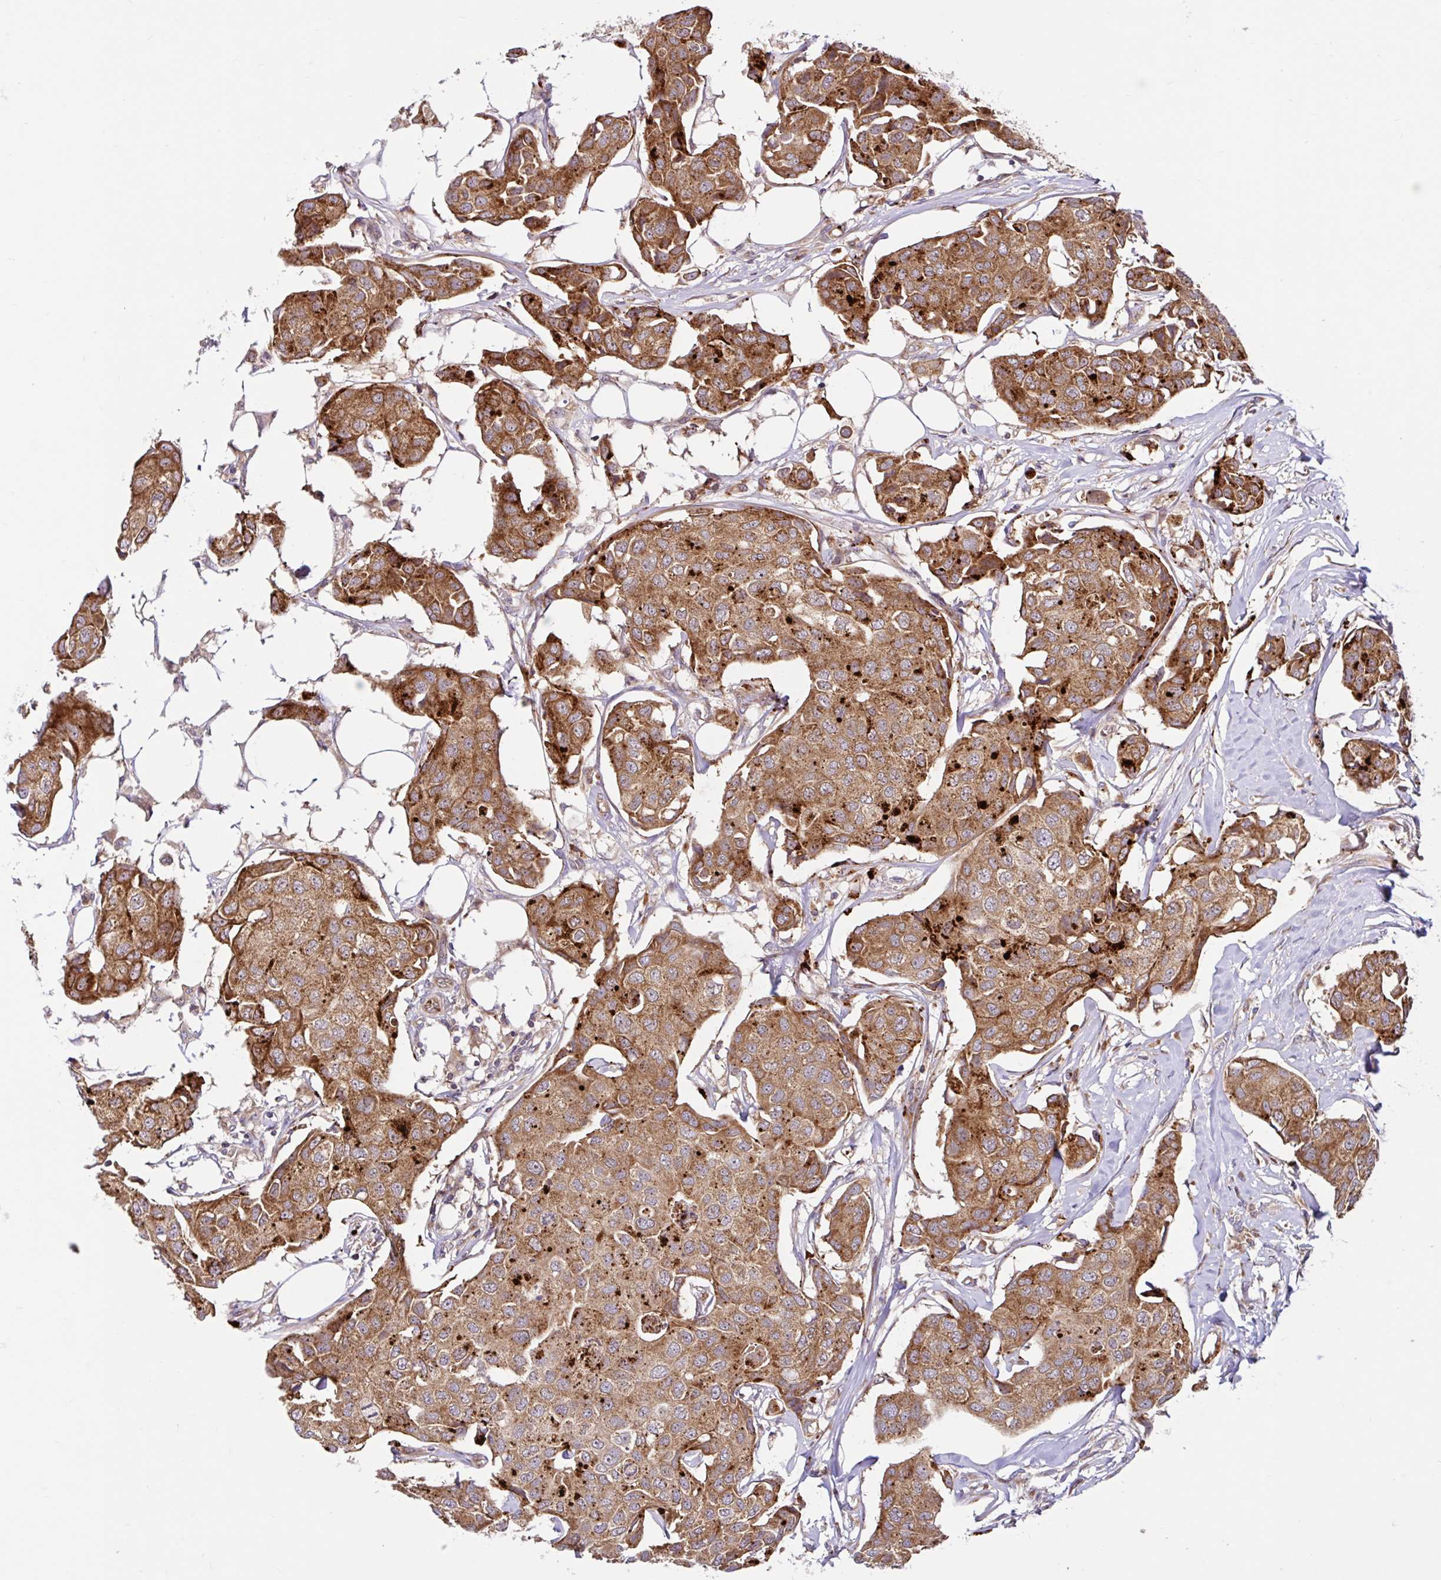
{"staining": {"intensity": "moderate", "quantity": ">75%", "location": "cytoplasmic/membranous"}, "tissue": "breast cancer", "cell_type": "Tumor cells", "image_type": "cancer", "snomed": [{"axis": "morphology", "description": "Duct carcinoma"}, {"axis": "topography", "description": "Breast"}, {"axis": "topography", "description": "Lymph node"}], "caption": "An IHC histopathology image of neoplastic tissue is shown. Protein staining in brown labels moderate cytoplasmic/membranous positivity in breast cancer (invasive ductal carcinoma) within tumor cells.", "gene": "NTPCR", "patient": {"sex": "female", "age": 80}}